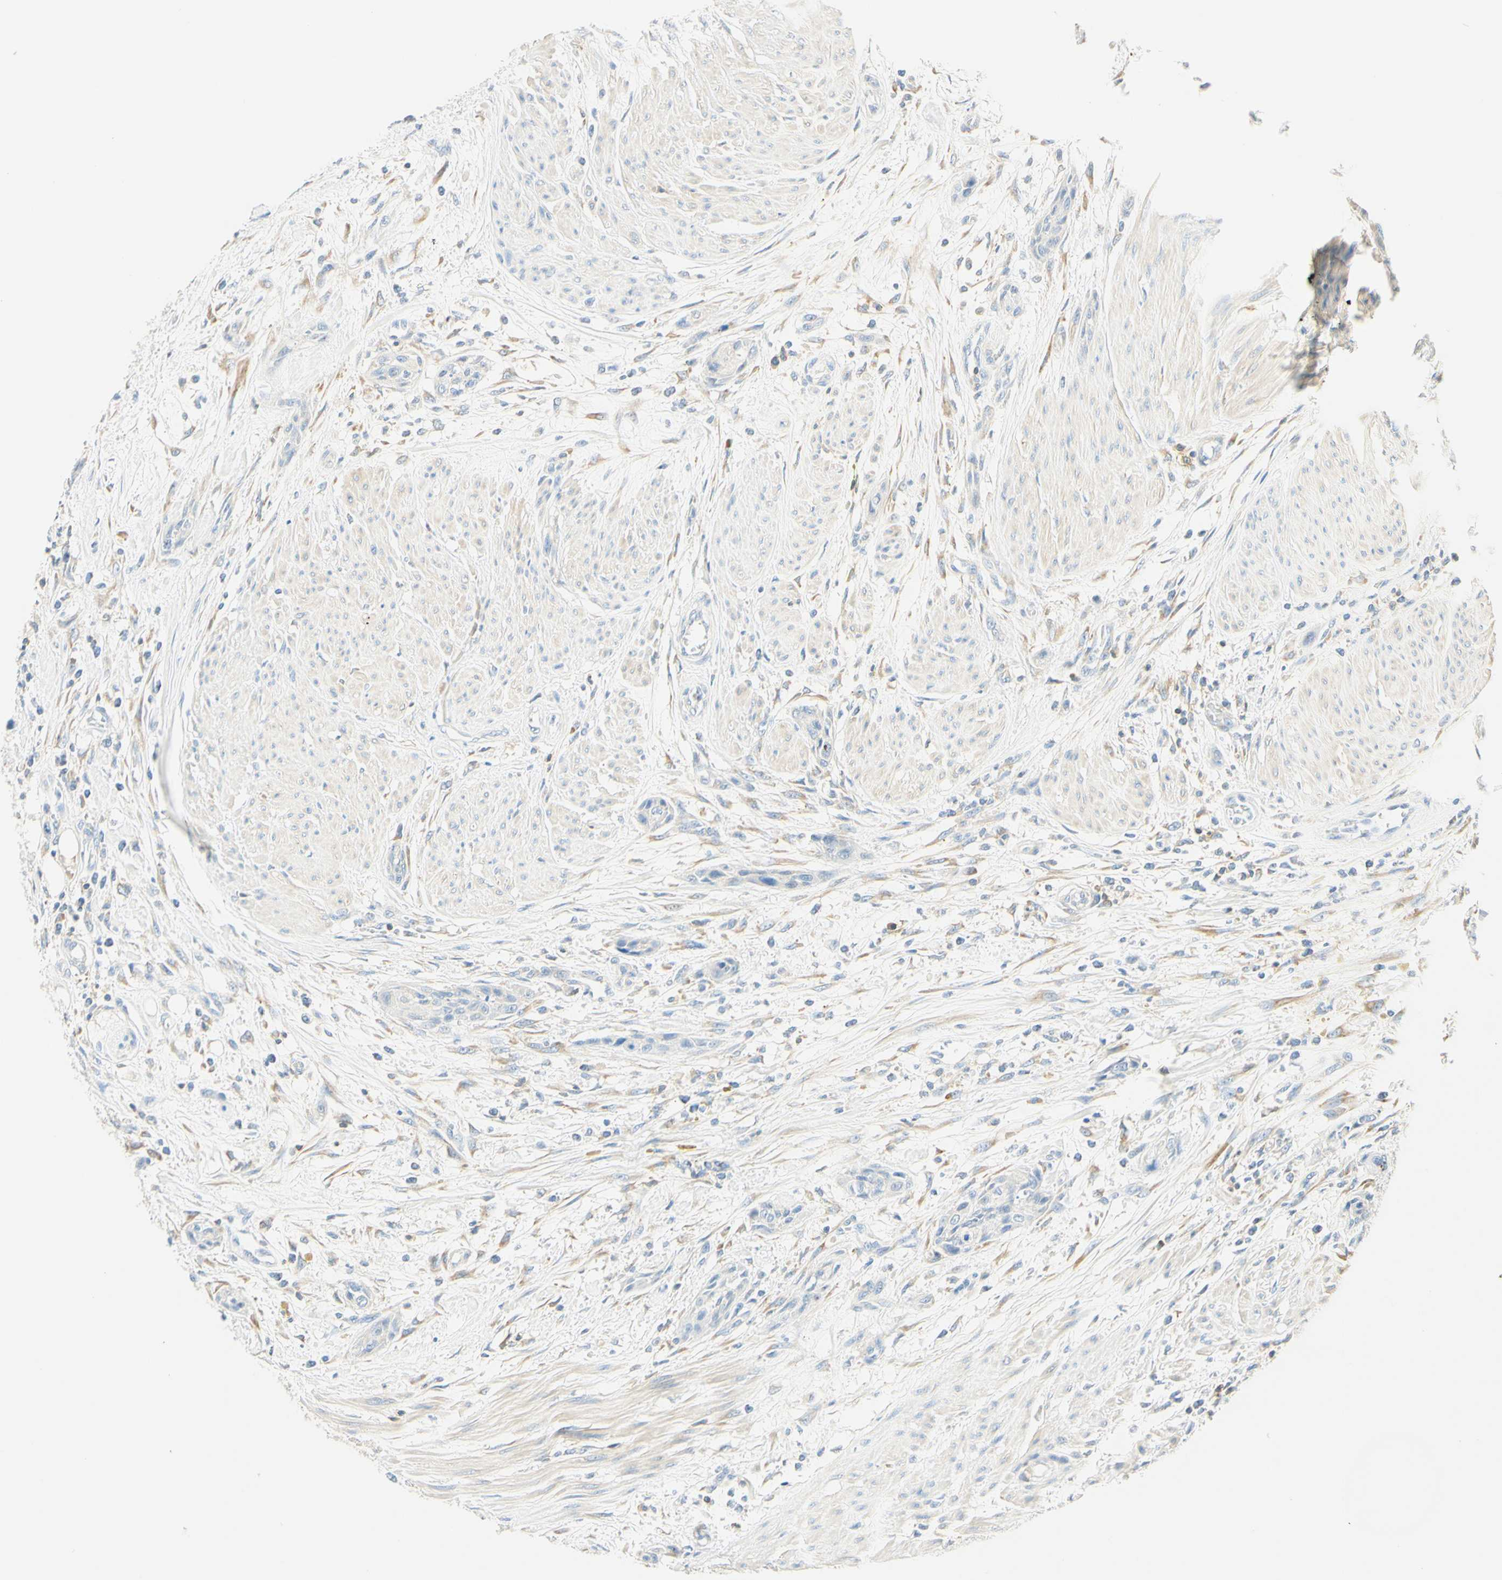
{"staining": {"intensity": "negative", "quantity": "none", "location": "none"}, "tissue": "urothelial cancer", "cell_type": "Tumor cells", "image_type": "cancer", "snomed": [{"axis": "morphology", "description": "Urothelial carcinoma, High grade"}, {"axis": "topography", "description": "Urinary bladder"}], "caption": "IHC photomicrograph of human urothelial cancer stained for a protein (brown), which displays no positivity in tumor cells.", "gene": "LAT", "patient": {"sex": "male", "age": 35}}